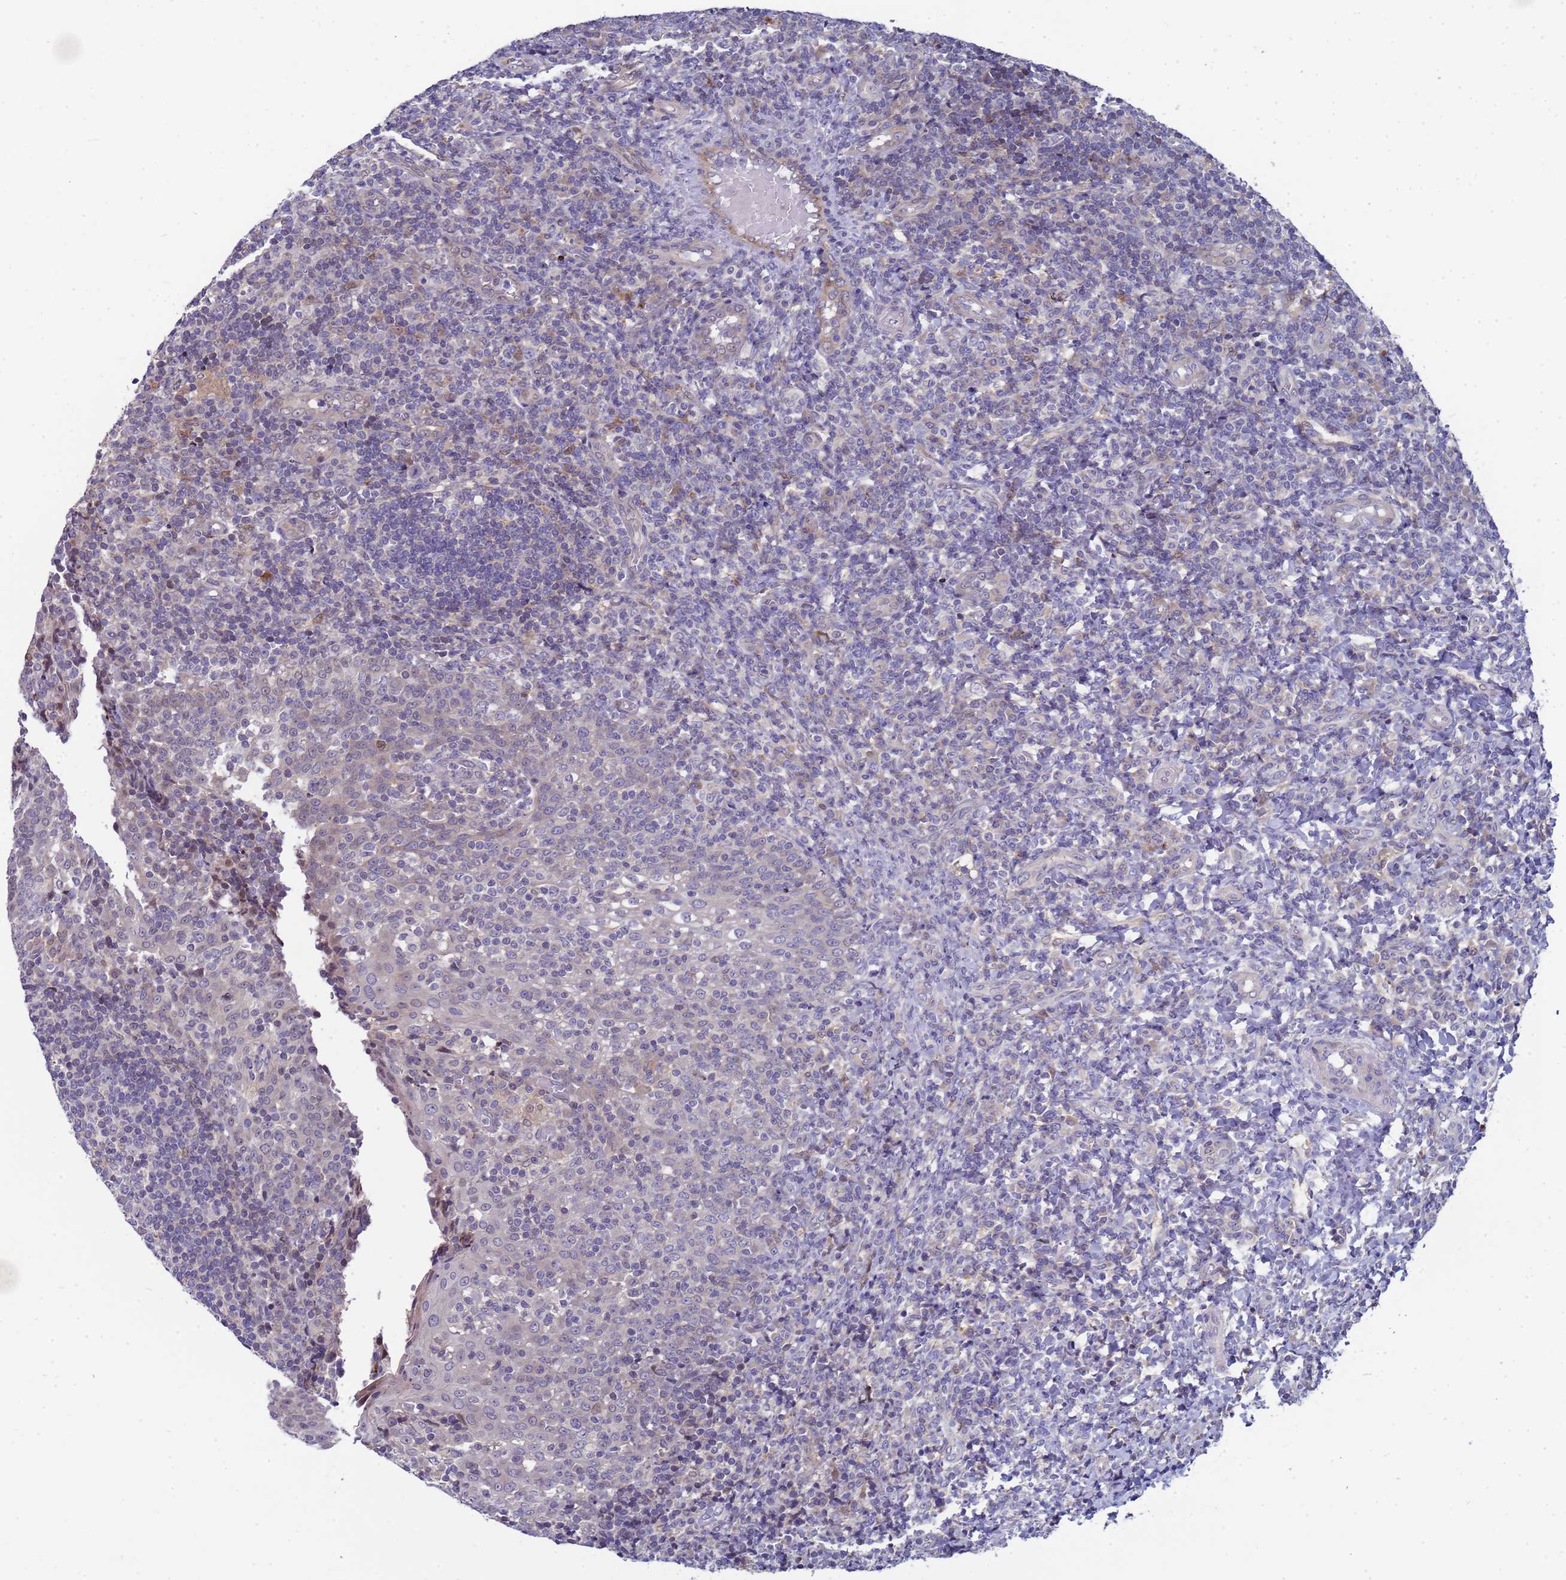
{"staining": {"intensity": "weak", "quantity": "<25%", "location": "nuclear"}, "tissue": "tonsil", "cell_type": "Germinal center cells", "image_type": "normal", "snomed": [{"axis": "morphology", "description": "Normal tissue, NOS"}, {"axis": "topography", "description": "Tonsil"}], "caption": "Micrograph shows no significant protein positivity in germinal center cells of benign tonsil.", "gene": "ENOSF1", "patient": {"sex": "female", "age": 19}}